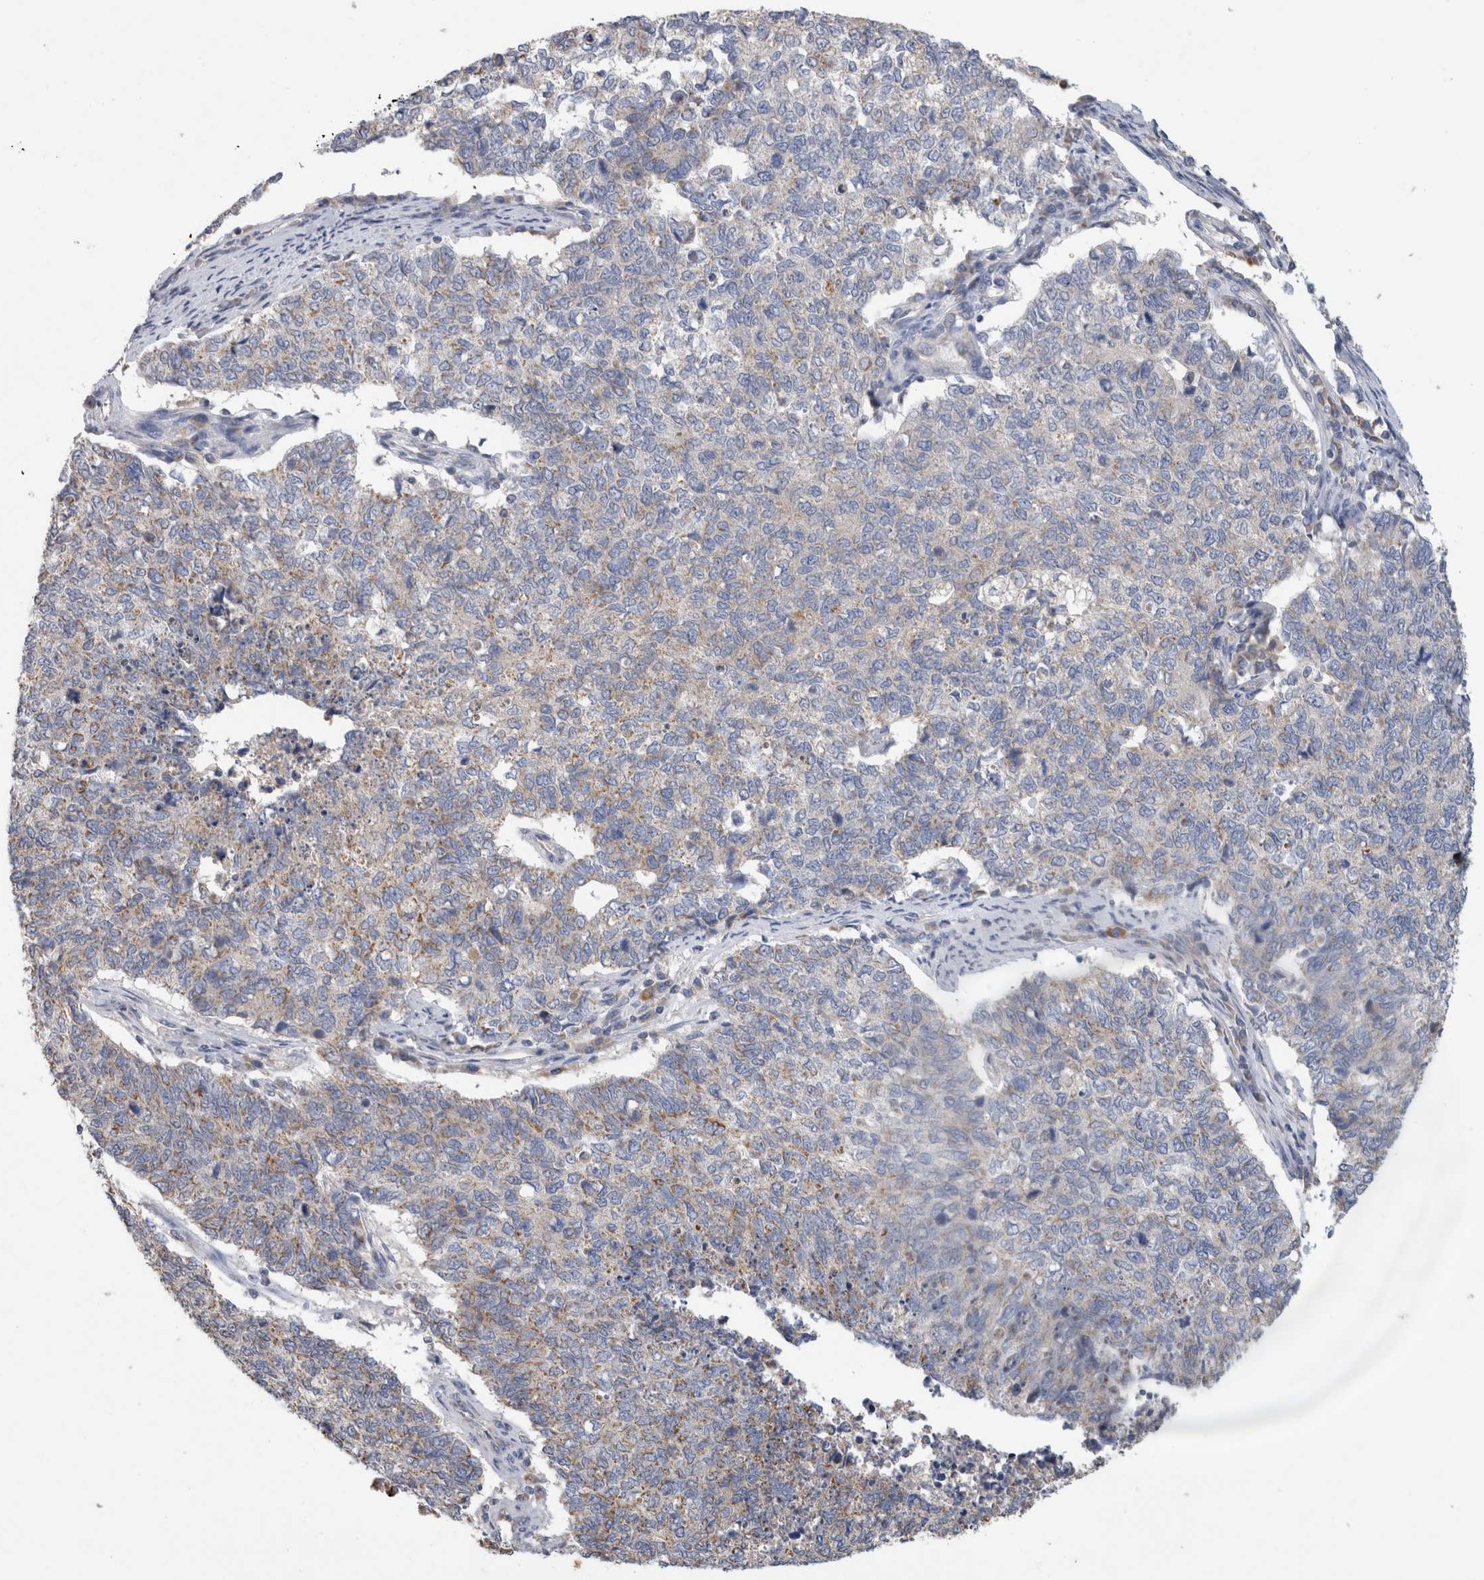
{"staining": {"intensity": "weak", "quantity": "25%-75%", "location": "cytoplasmic/membranous"}, "tissue": "cervical cancer", "cell_type": "Tumor cells", "image_type": "cancer", "snomed": [{"axis": "morphology", "description": "Squamous cell carcinoma, NOS"}, {"axis": "topography", "description": "Cervix"}], "caption": "Protein analysis of cervical cancer (squamous cell carcinoma) tissue shows weak cytoplasmic/membranous expression in approximately 25%-75% of tumor cells.", "gene": "IARS2", "patient": {"sex": "female", "age": 63}}